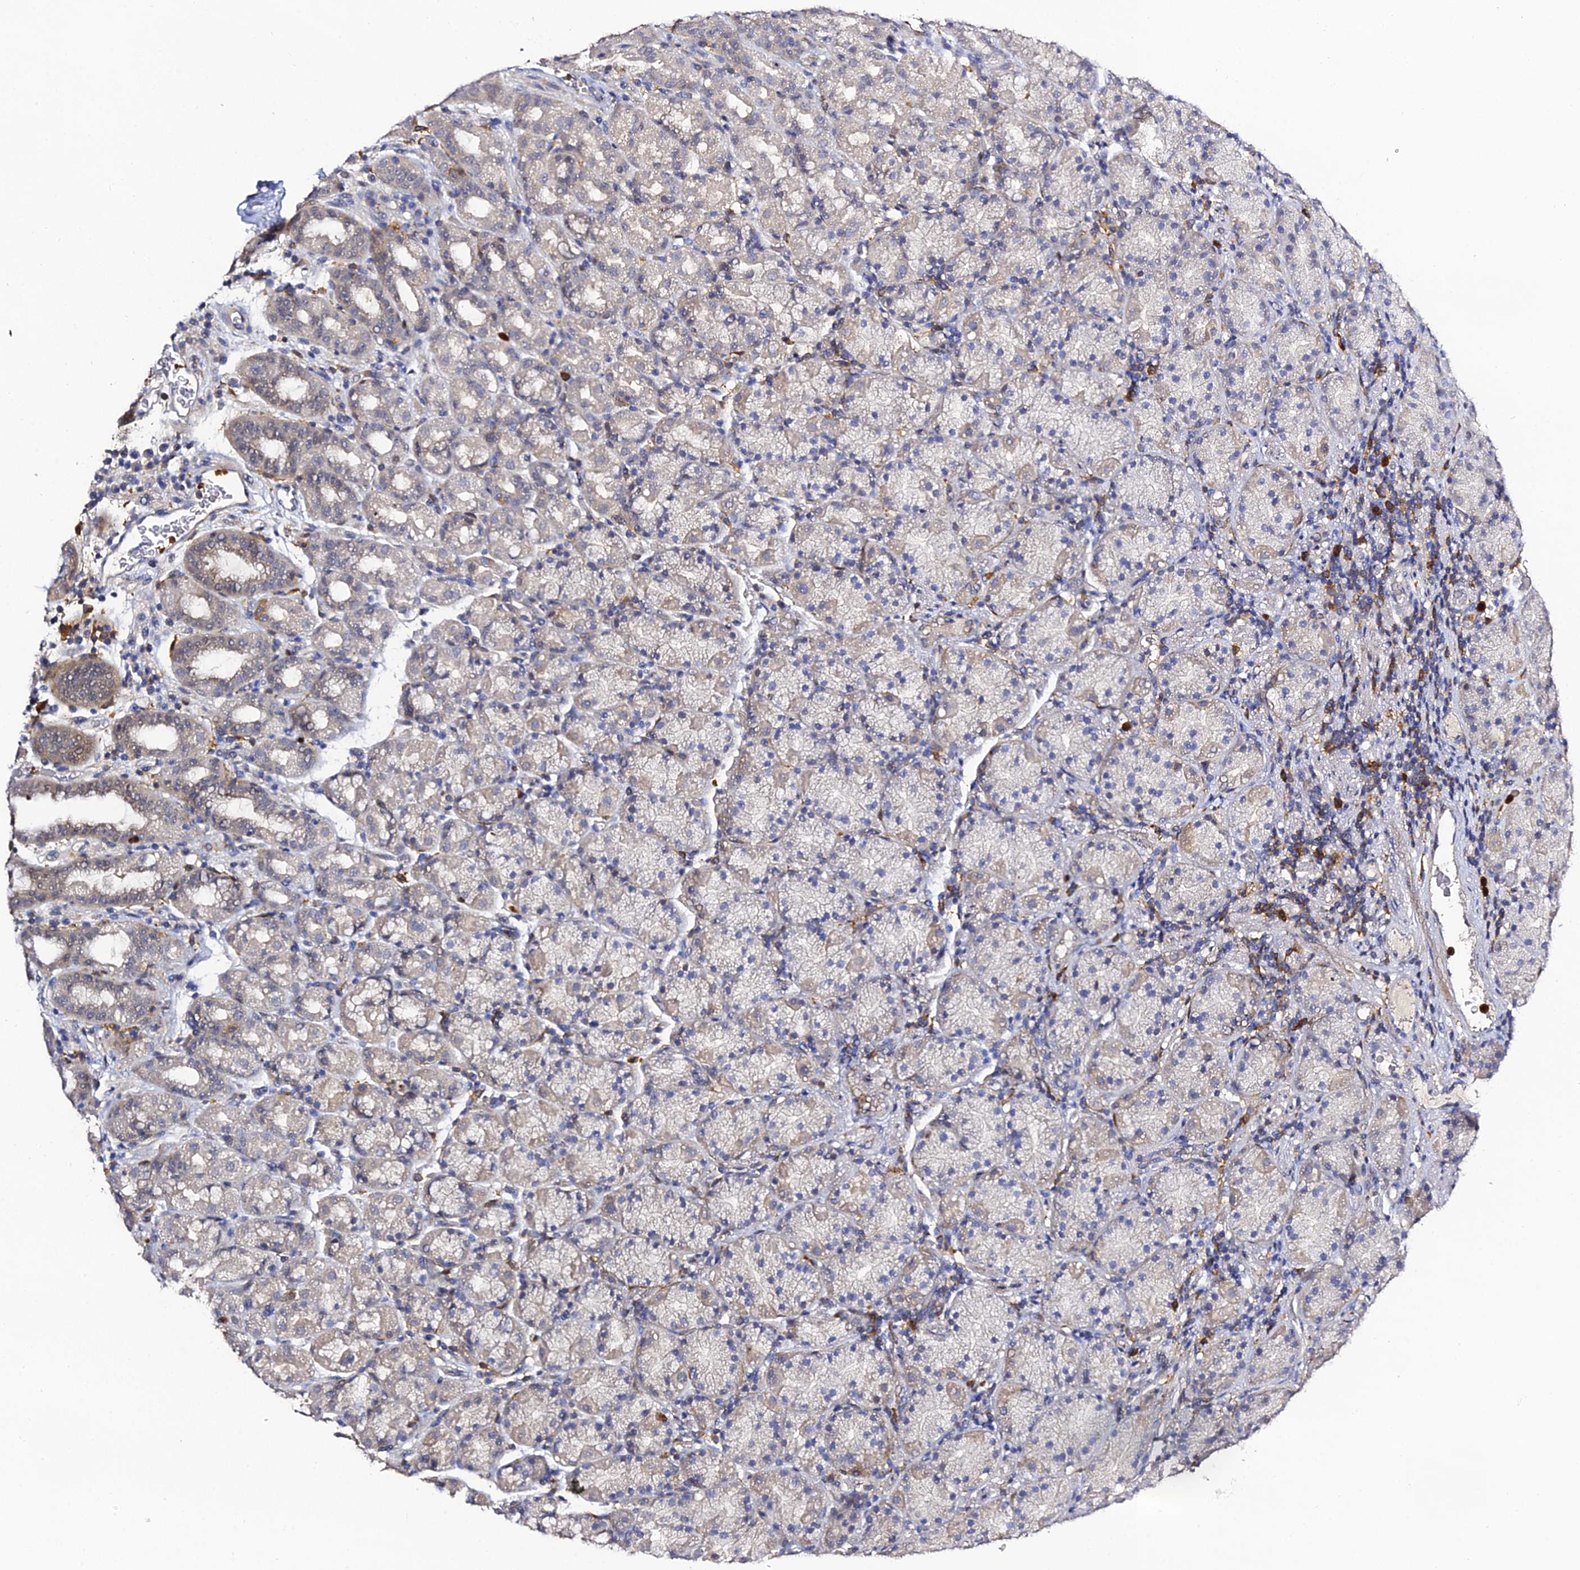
{"staining": {"intensity": "moderate", "quantity": "<25%", "location": "cytoplasmic/membranous"}, "tissue": "stomach", "cell_type": "Glandular cells", "image_type": "normal", "snomed": [{"axis": "morphology", "description": "Normal tissue, NOS"}, {"axis": "topography", "description": "Stomach, upper"}, {"axis": "topography", "description": "Stomach, lower"}, {"axis": "topography", "description": "Small intestine"}], "caption": "DAB immunohistochemical staining of benign human stomach reveals moderate cytoplasmic/membranous protein staining in approximately <25% of glandular cells.", "gene": "IL4I1", "patient": {"sex": "male", "age": 68}}